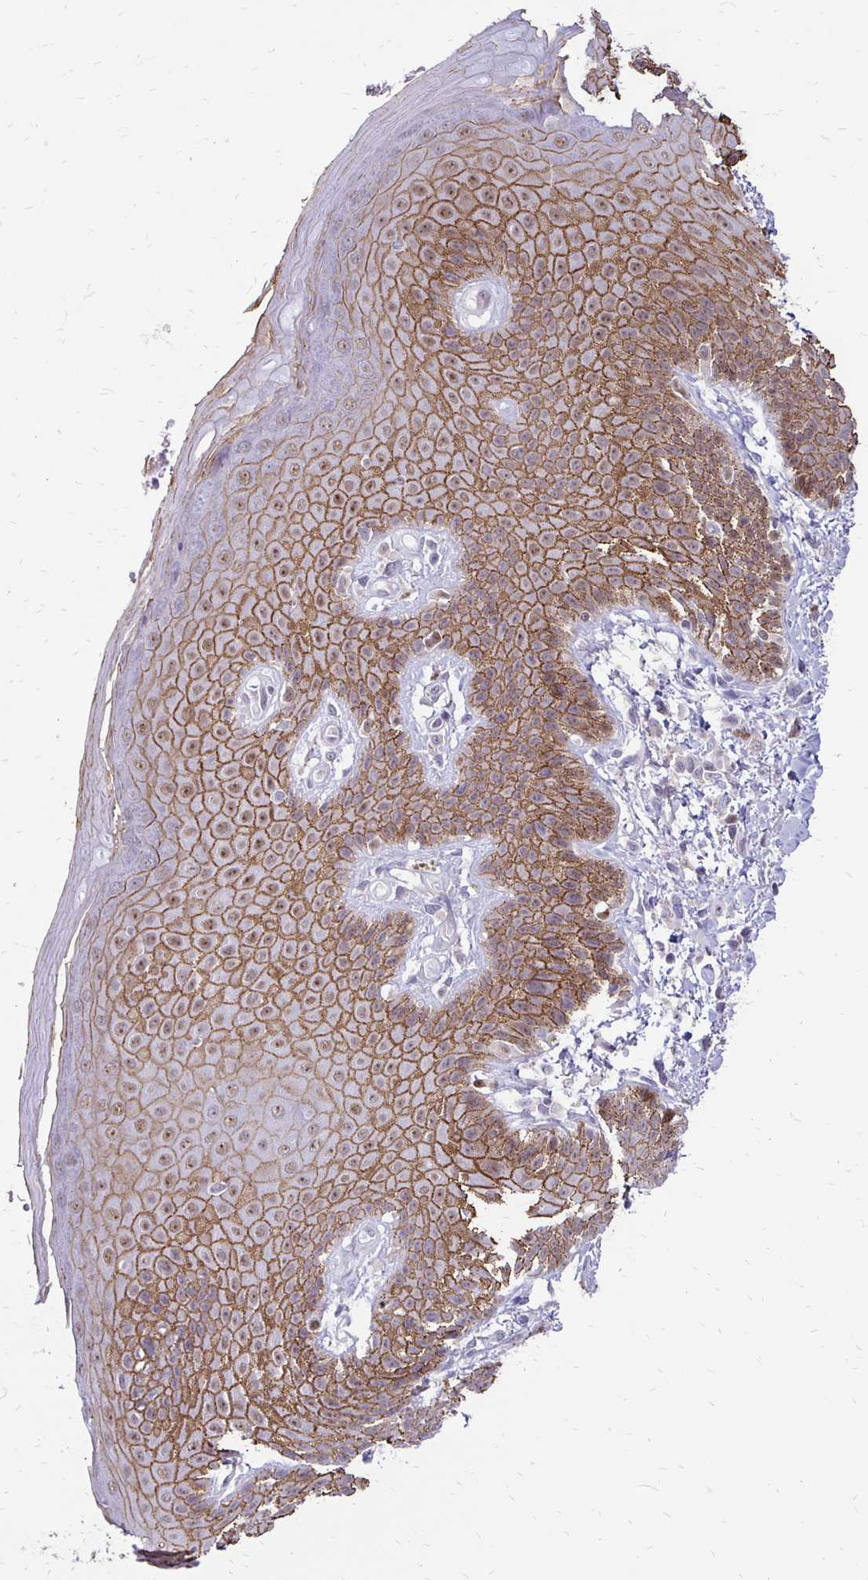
{"staining": {"intensity": "moderate", "quantity": ">75%", "location": "cytoplasmic/membranous,nuclear"}, "tissue": "skin", "cell_type": "Epidermal cells", "image_type": "normal", "snomed": [{"axis": "morphology", "description": "Normal tissue, NOS"}, {"axis": "topography", "description": "Anal"}, {"axis": "topography", "description": "Peripheral nerve tissue"}], "caption": "Epidermal cells show medium levels of moderate cytoplasmic/membranous,nuclear staining in approximately >75% of cells in benign skin. (IHC, brightfield microscopy, high magnification).", "gene": "POLB", "patient": {"sex": "male", "age": 51}}